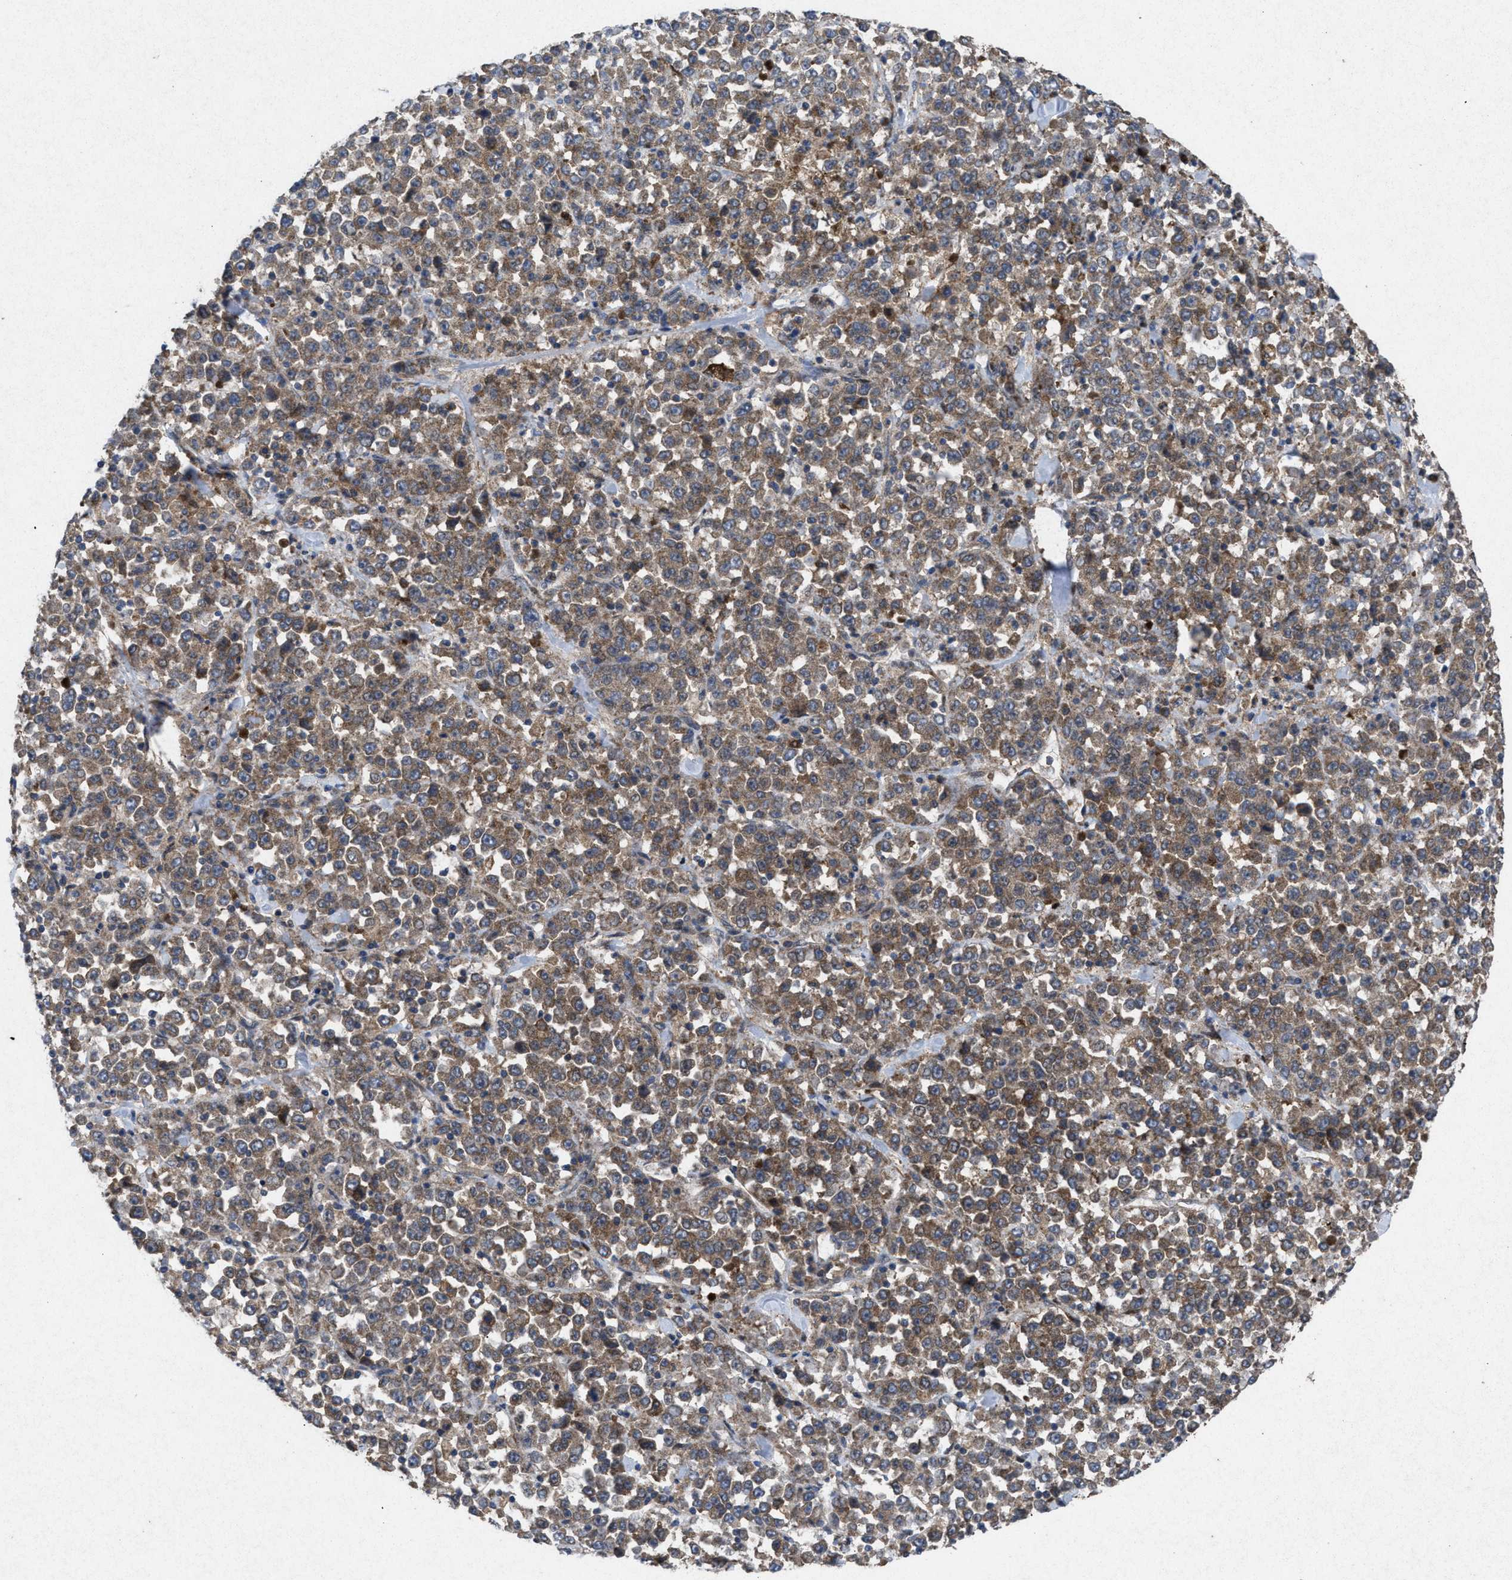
{"staining": {"intensity": "moderate", "quantity": ">75%", "location": "cytoplasmic/membranous"}, "tissue": "stomach cancer", "cell_type": "Tumor cells", "image_type": "cancer", "snomed": [{"axis": "morphology", "description": "Normal tissue, NOS"}, {"axis": "morphology", "description": "Adenocarcinoma, NOS"}, {"axis": "topography", "description": "Stomach, upper"}, {"axis": "topography", "description": "Stomach"}], "caption": "The histopathology image displays immunohistochemical staining of adenocarcinoma (stomach). There is moderate cytoplasmic/membranous expression is present in approximately >75% of tumor cells.", "gene": "MSI2", "patient": {"sex": "male", "age": 59}}